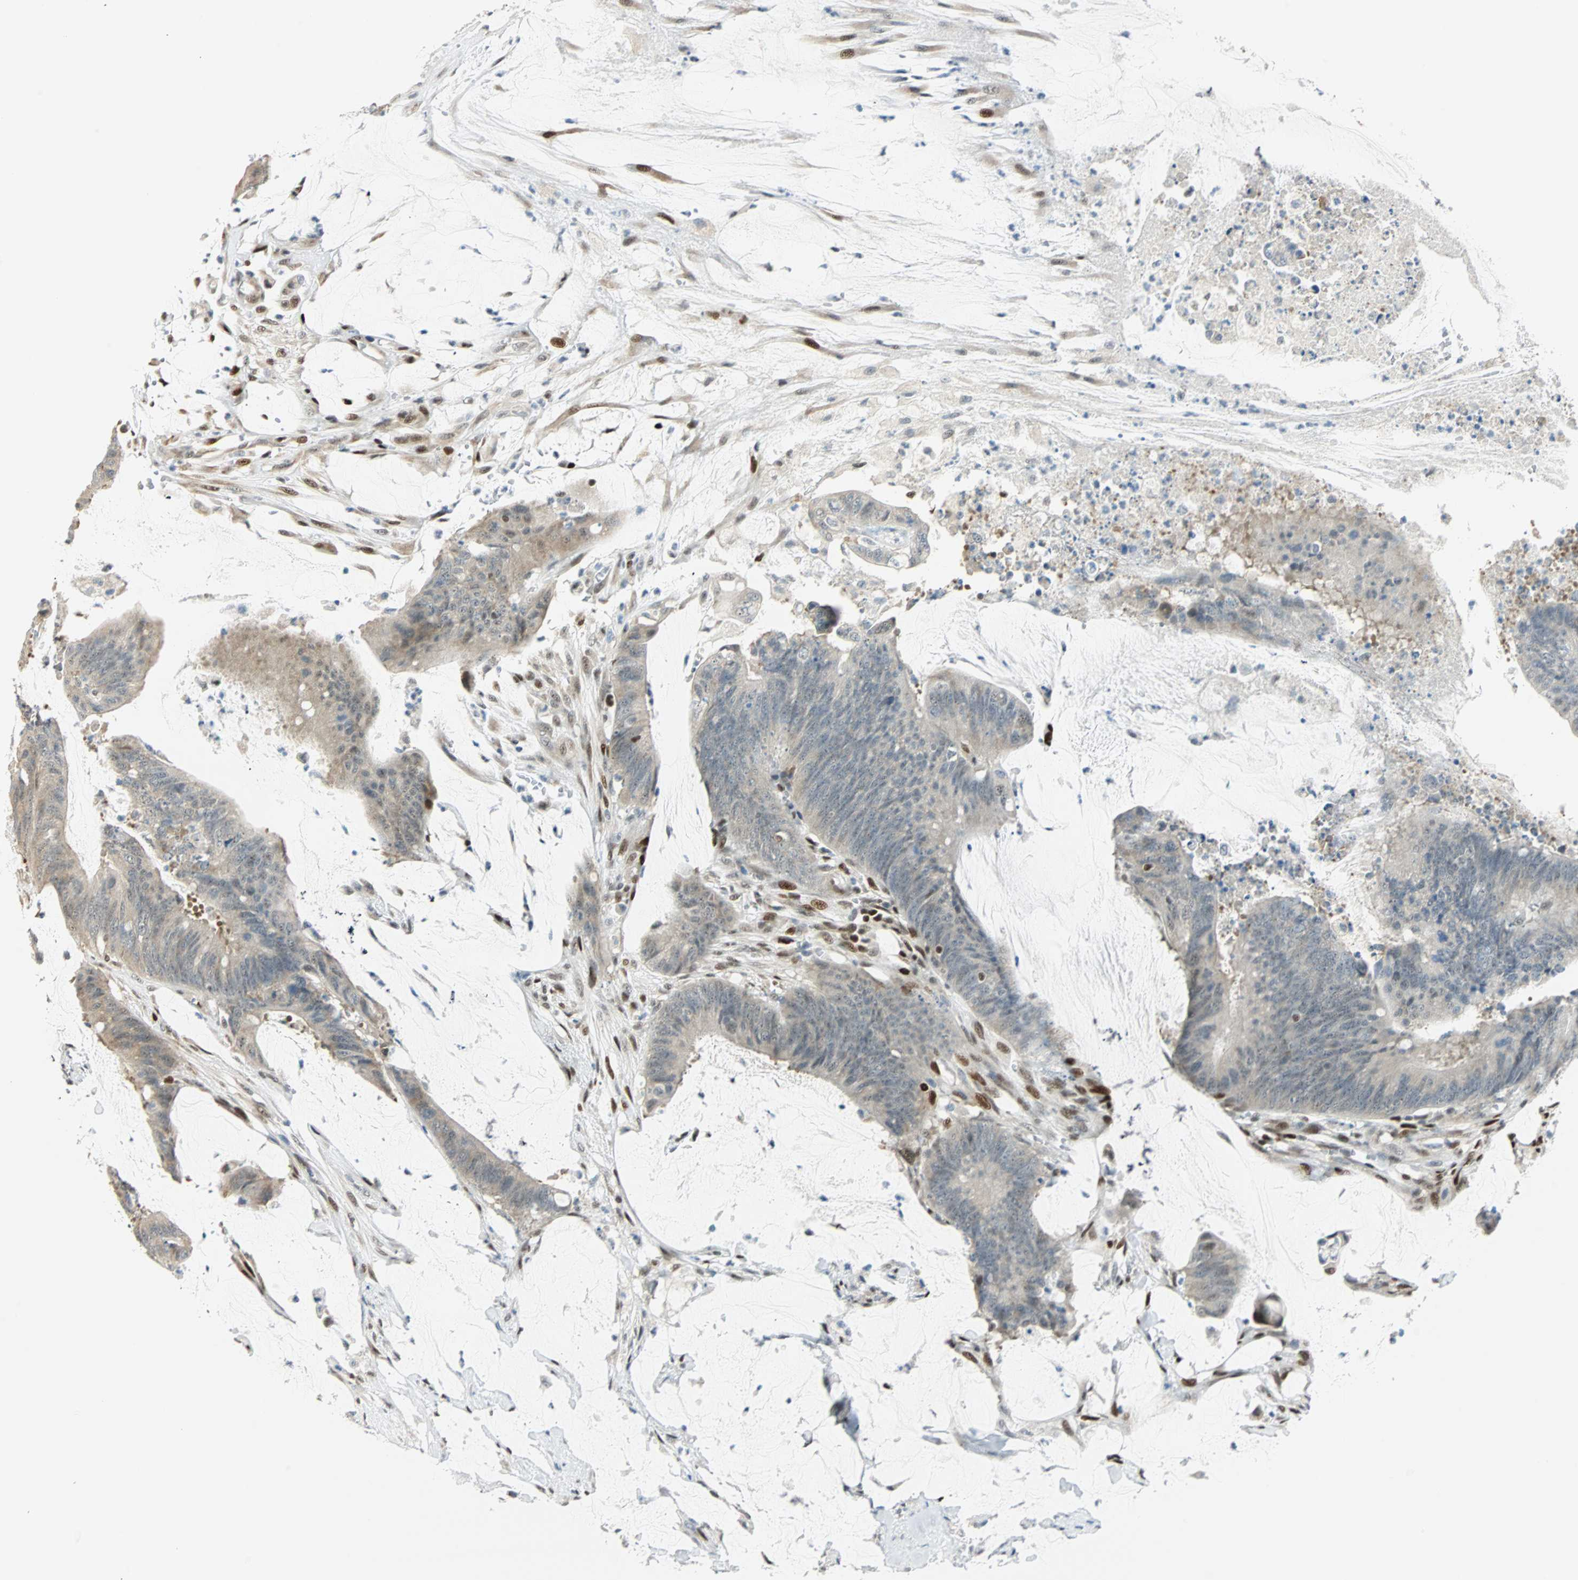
{"staining": {"intensity": "weak", "quantity": ">75%", "location": "cytoplasmic/membranous"}, "tissue": "colorectal cancer", "cell_type": "Tumor cells", "image_type": "cancer", "snomed": [{"axis": "morphology", "description": "Adenocarcinoma, NOS"}, {"axis": "topography", "description": "Rectum"}], "caption": "Colorectal cancer (adenocarcinoma) stained with DAB immunohistochemistry exhibits low levels of weak cytoplasmic/membranous positivity in about >75% of tumor cells.", "gene": "MSX2", "patient": {"sex": "female", "age": 66}}